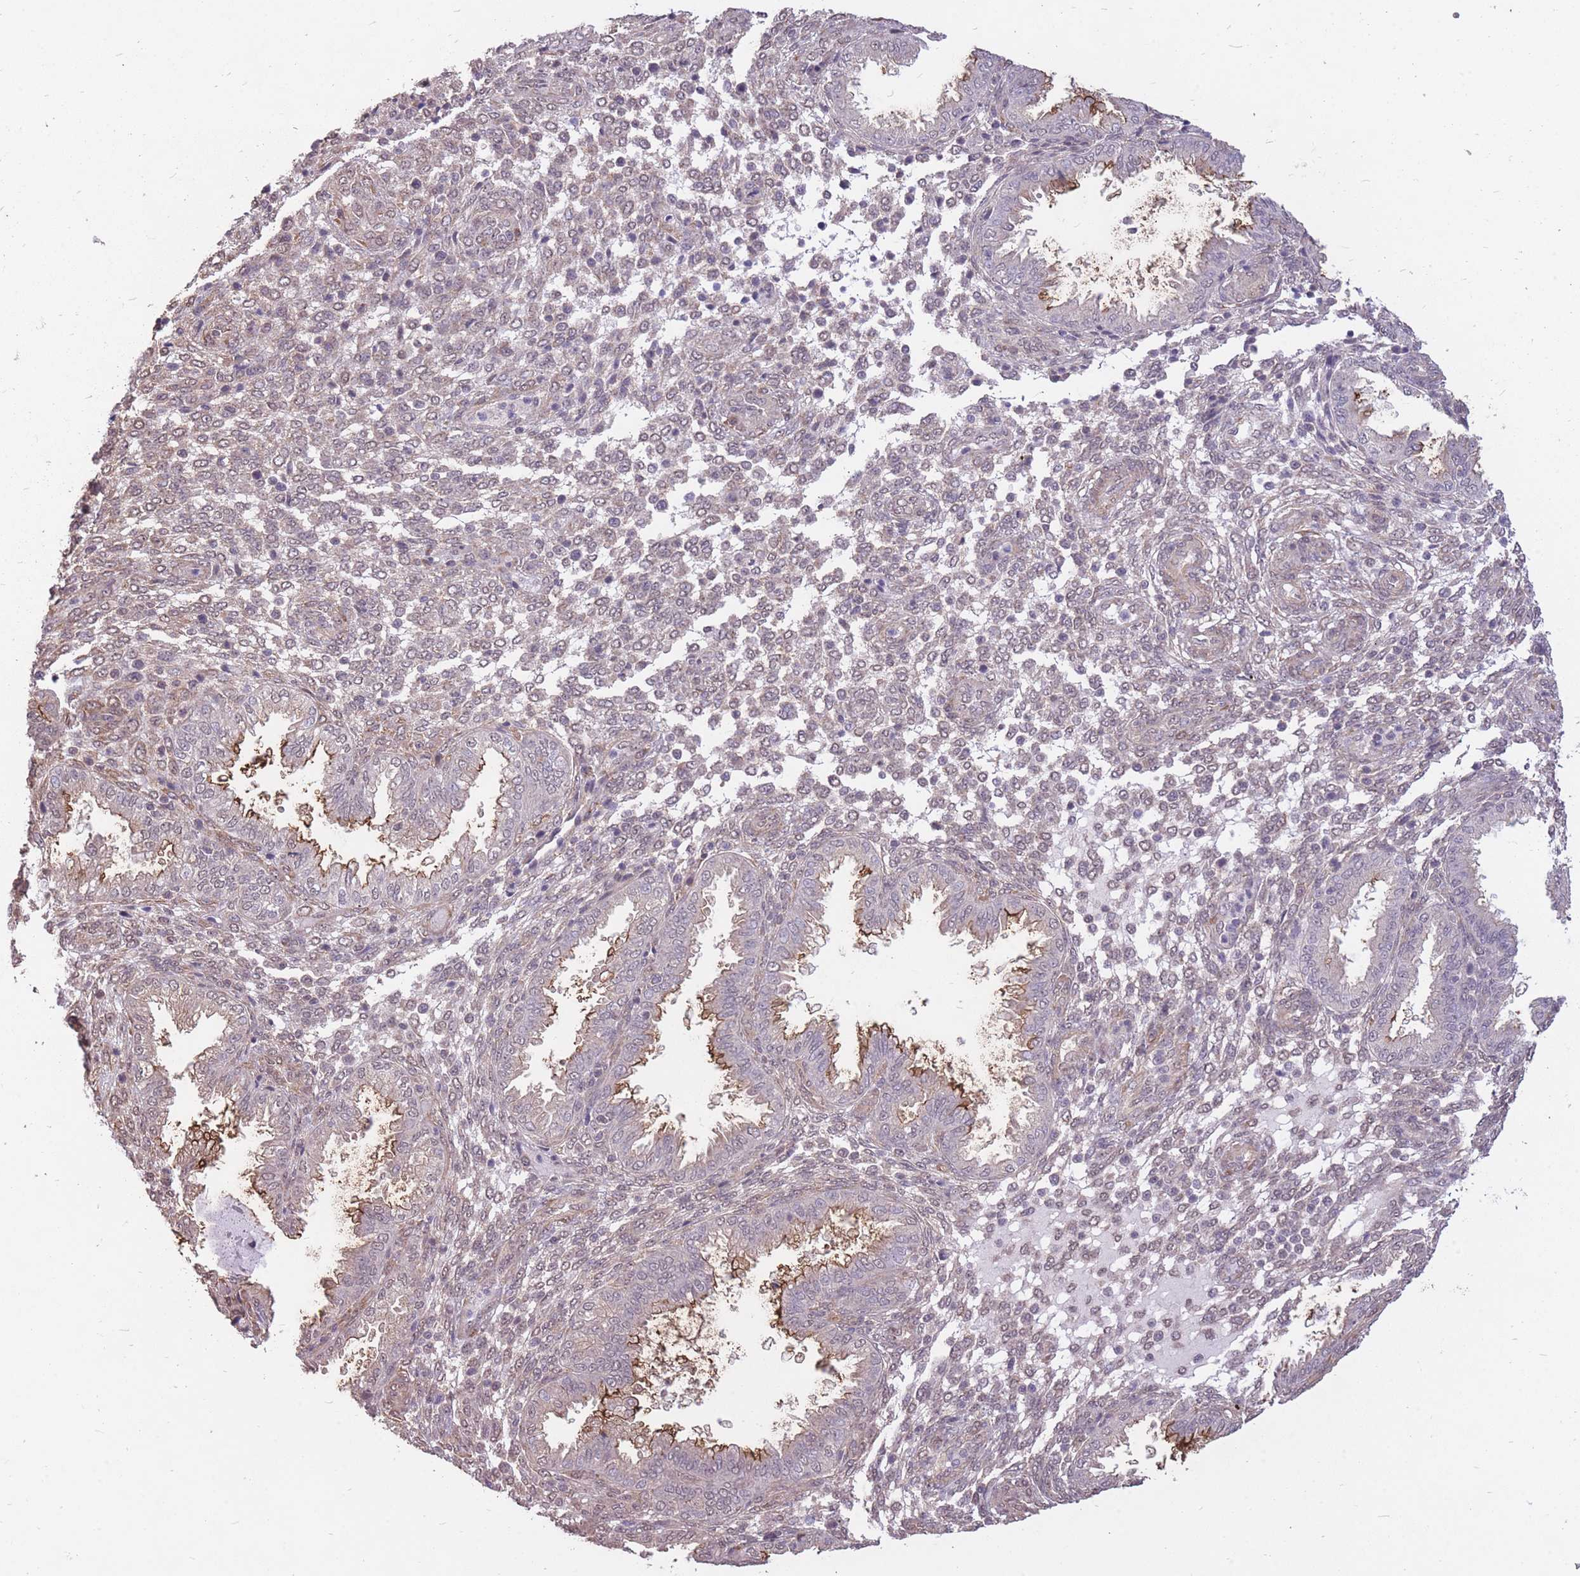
{"staining": {"intensity": "negative", "quantity": "none", "location": "none"}, "tissue": "endometrium", "cell_type": "Cells in endometrial stroma", "image_type": "normal", "snomed": [{"axis": "morphology", "description": "Normal tissue, NOS"}, {"axis": "topography", "description": "Endometrium"}], "caption": "Immunohistochemical staining of unremarkable endometrium displays no significant positivity in cells in endometrial stroma.", "gene": "DYNC1LI2", "patient": {"sex": "female", "age": 33}}